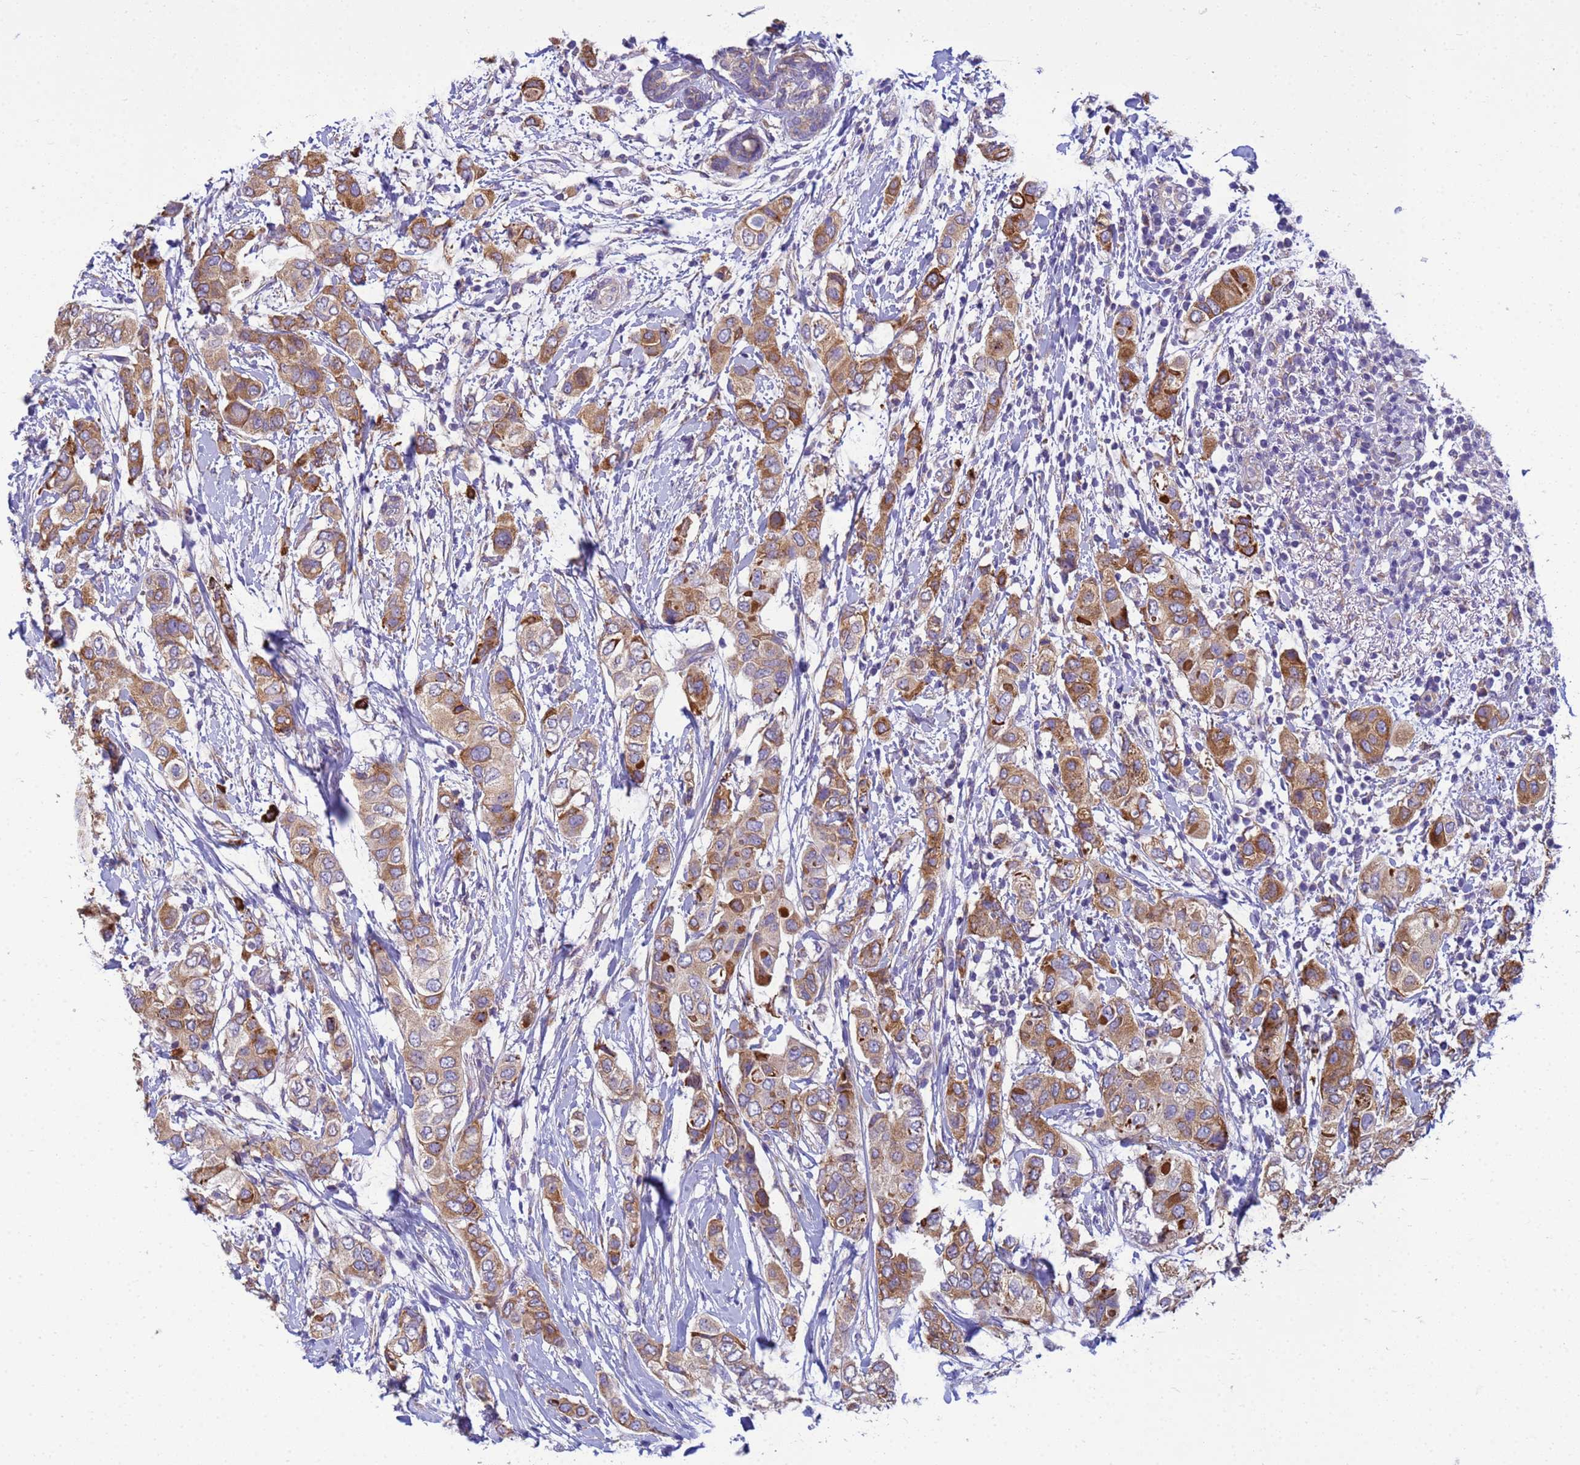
{"staining": {"intensity": "moderate", "quantity": ">75%", "location": "cytoplasmic/membranous"}, "tissue": "breast cancer", "cell_type": "Tumor cells", "image_type": "cancer", "snomed": [{"axis": "morphology", "description": "Lobular carcinoma"}, {"axis": "topography", "description": "Breast"}], "caption": "The photomicrograph displays a brown stain indicating the presence of a protein in the cytoplasmic/membranous of tumor cells in breast lobular carcinoma. (DAB (3,3'-diaminobenzidine) IHC with brightfield microscopy, high magnification).", "gene": "THAP5", "patient": {"sex": "female", "age": 51}}